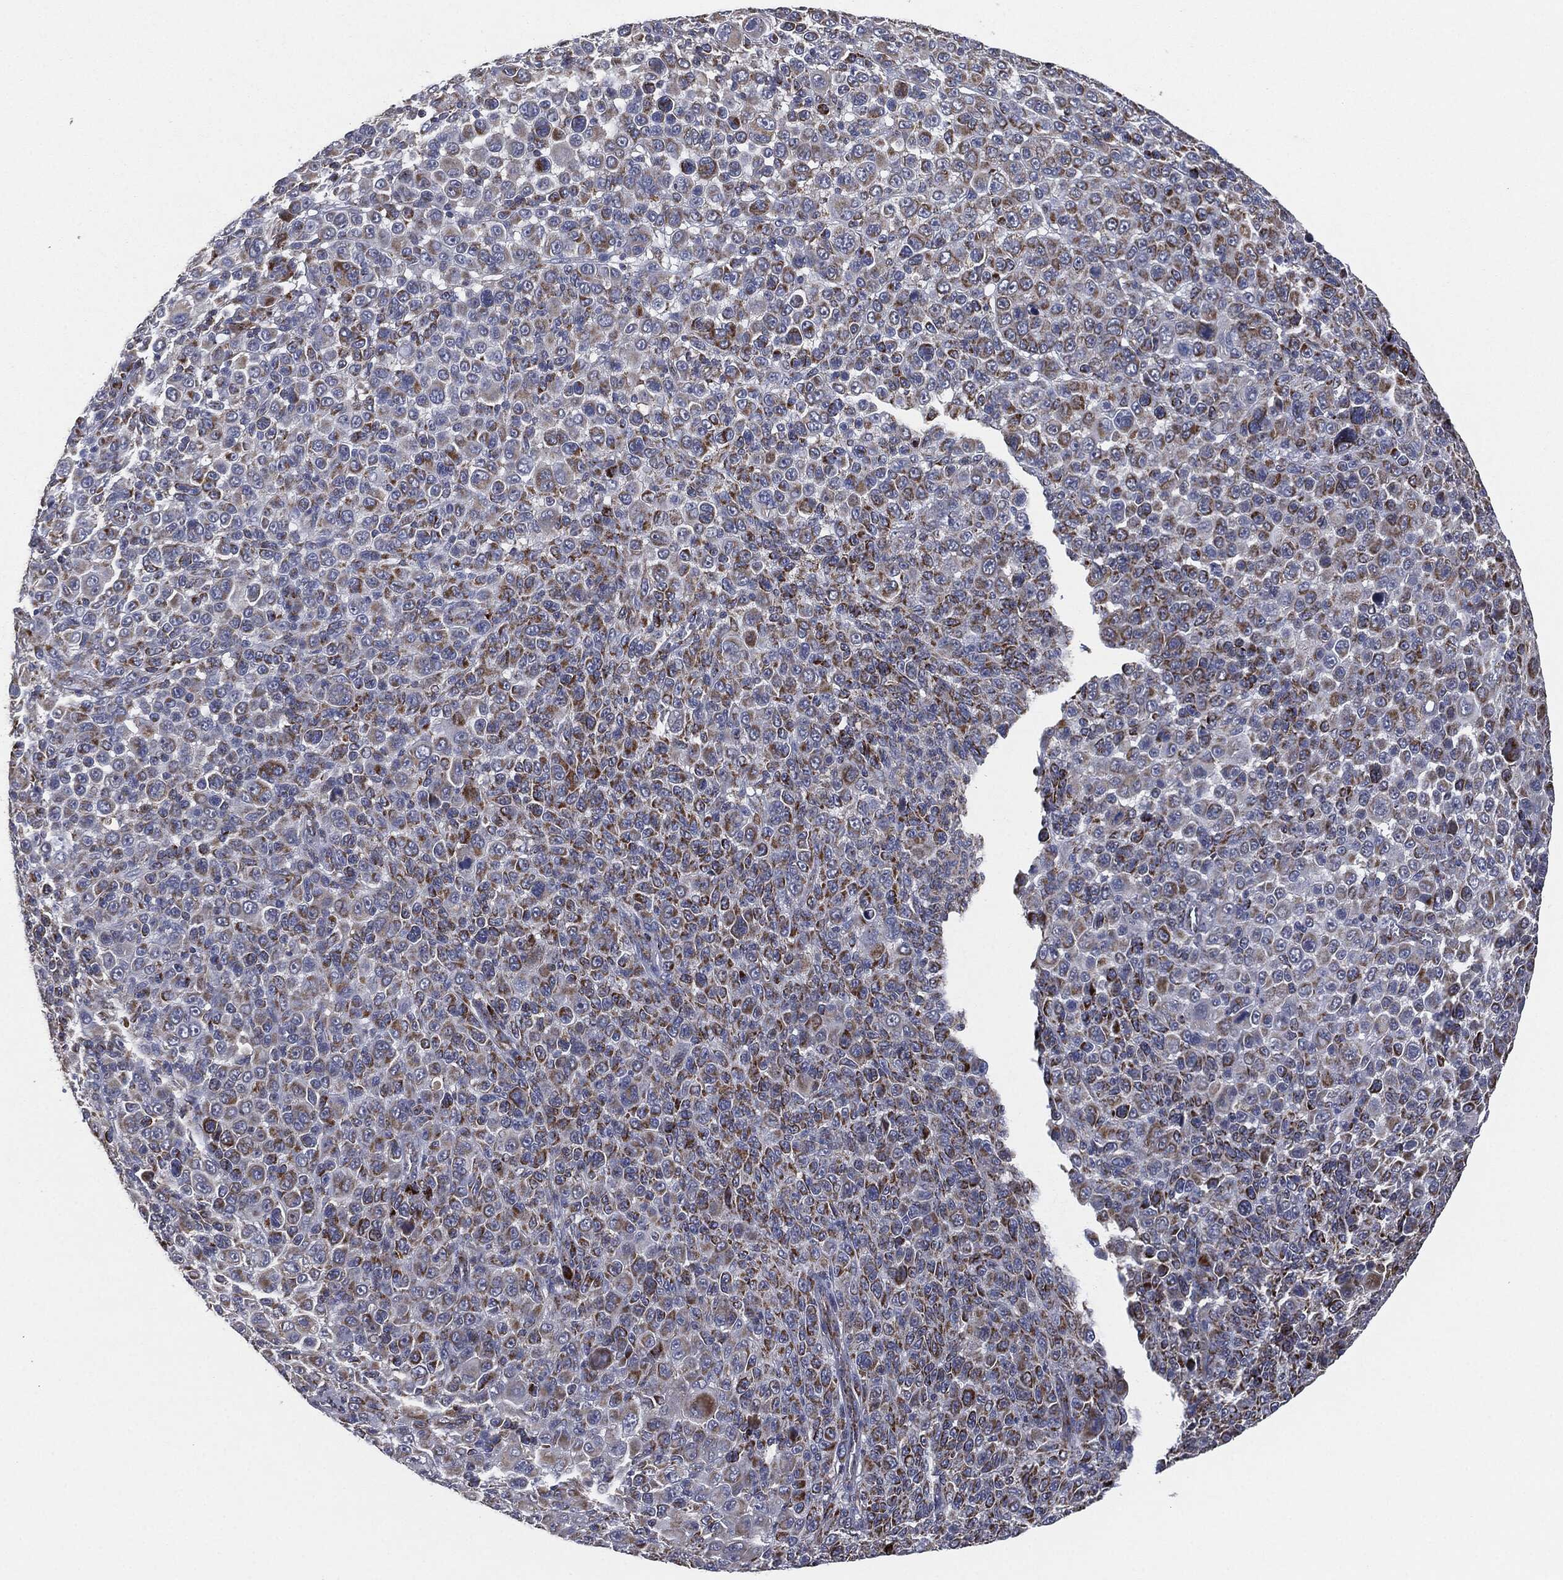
{"staining": {"intensity": "moderate", "quantity": ">75%", "location": "cytoplasmic/membranous"}, "tissue": "melanoma", "cell_type": "Tumor cells", "image_type": "cancer", "snomed": [{"axis": "morphology", "description": "Malignant melanoma, NOS"}, {"axis": "topography", "description": "Skin"}], "caption": "Protein staining of malignant melanoma tissue exhibits moderate cytoplasmic/membranous staining in about >75% of tumor cells. Ihc stains the protein of interest in brown and the nuclei are stained blue.", "gene": "NDUFV2", "patient": {"sex": "female", "age": 57}}